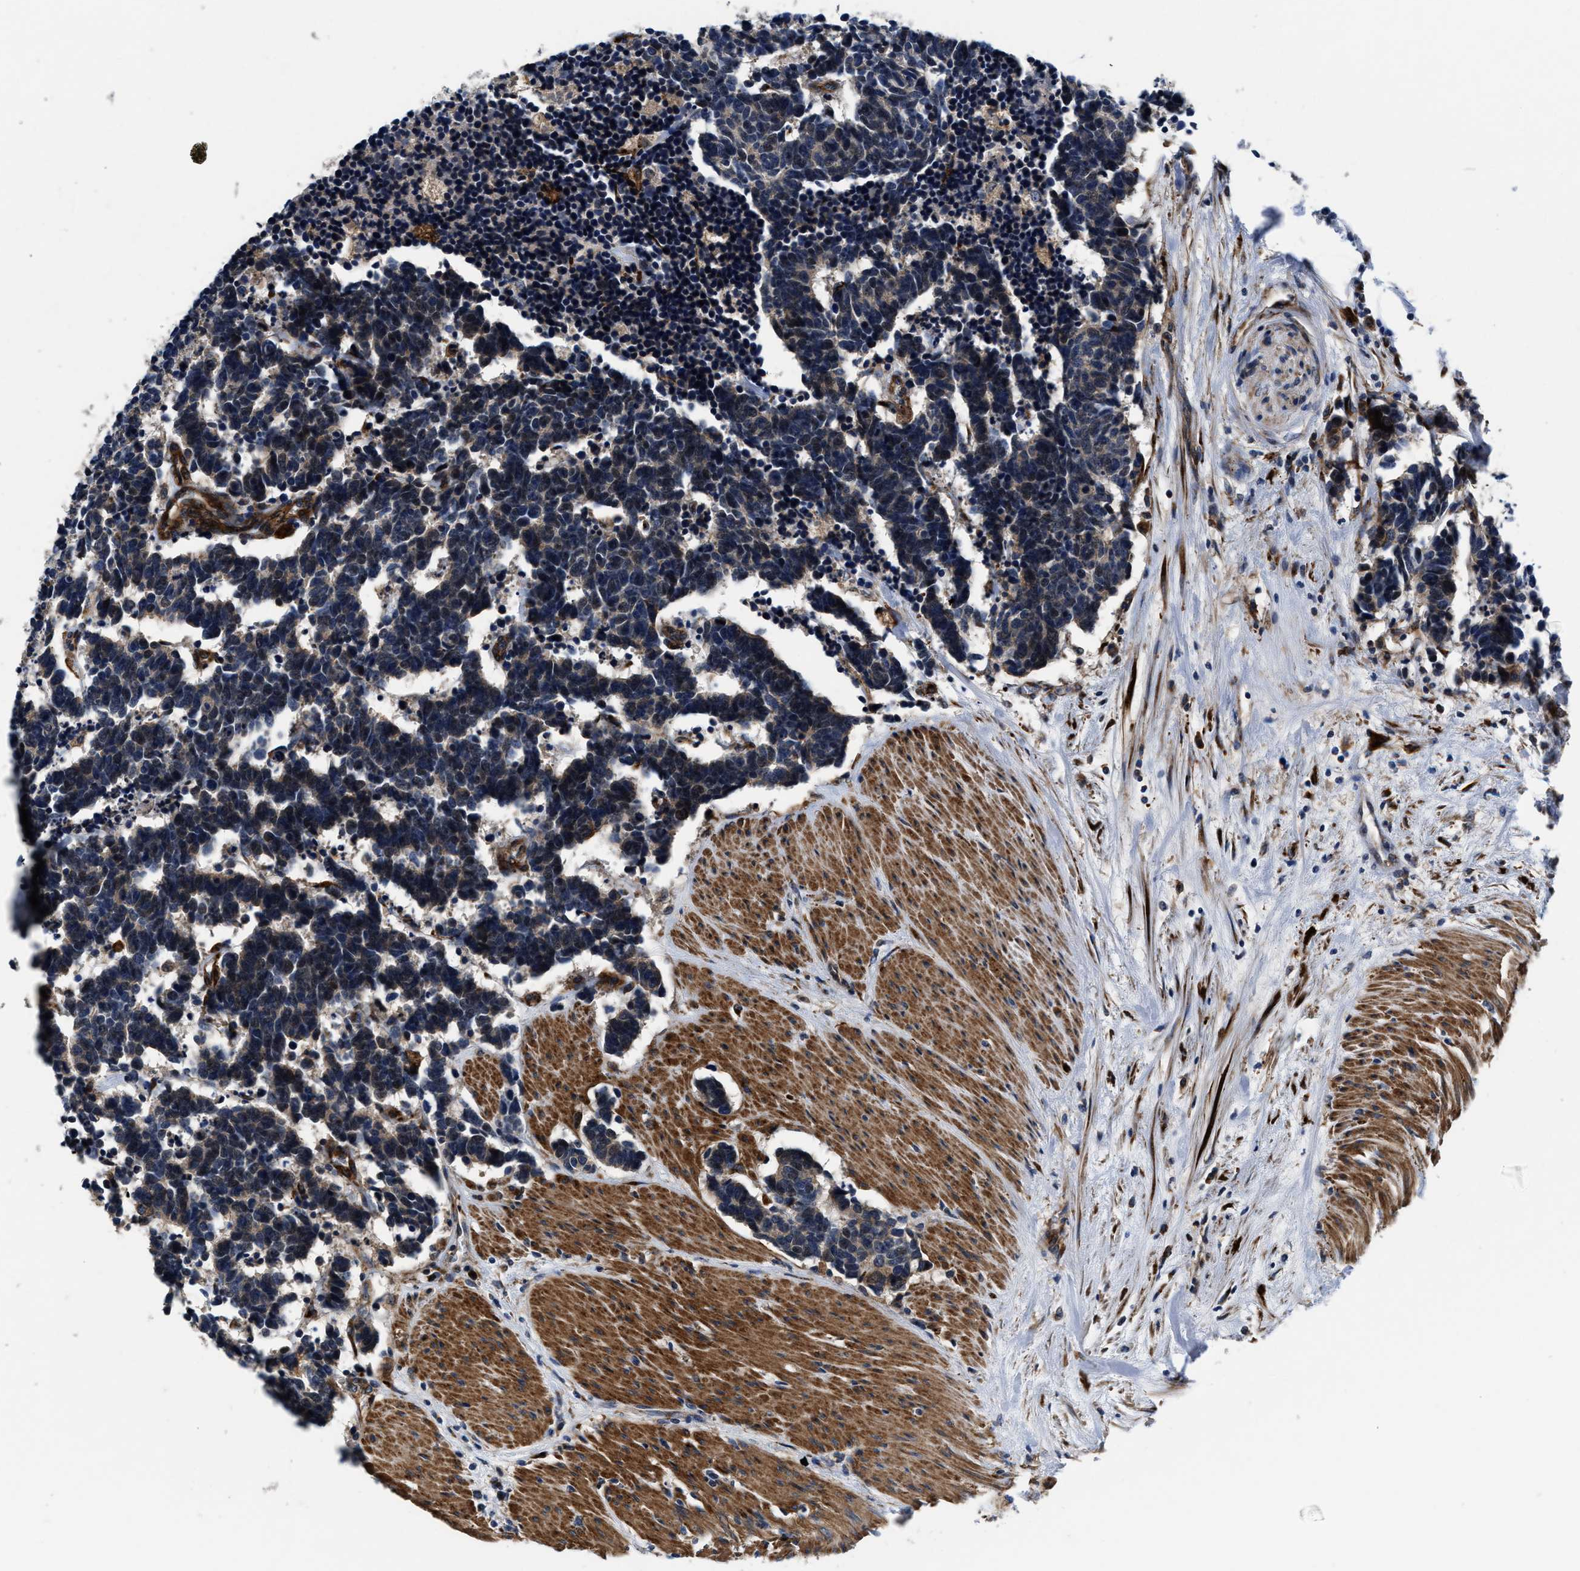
{"staining": {"intensity": "weak", "quantity": "25%-75%", "location": "cytoplasmic/membranous"}, "tissue": "carcinoid", "cell_type": "Tumor cells", "image_type": "cancer", "snomed": [{"axis": "morphology", "description": "Carcinoma, NOS"}, {"axis": "morphology", "description": "Carcinoid, malignant, NOS"}, {"axis": "topography", "description": "Urinary bladder"}], "caption": "This histopathology image shows carcinoid stained with immunohistochemistry to label a protein in brown. The cytoplasmic/membranous of tumor cells show weak positivity for the protein. Nuclei are counter-stained blue.", "gene": "SLC12A2", "patient": {"sex": "male", "age": 57}}